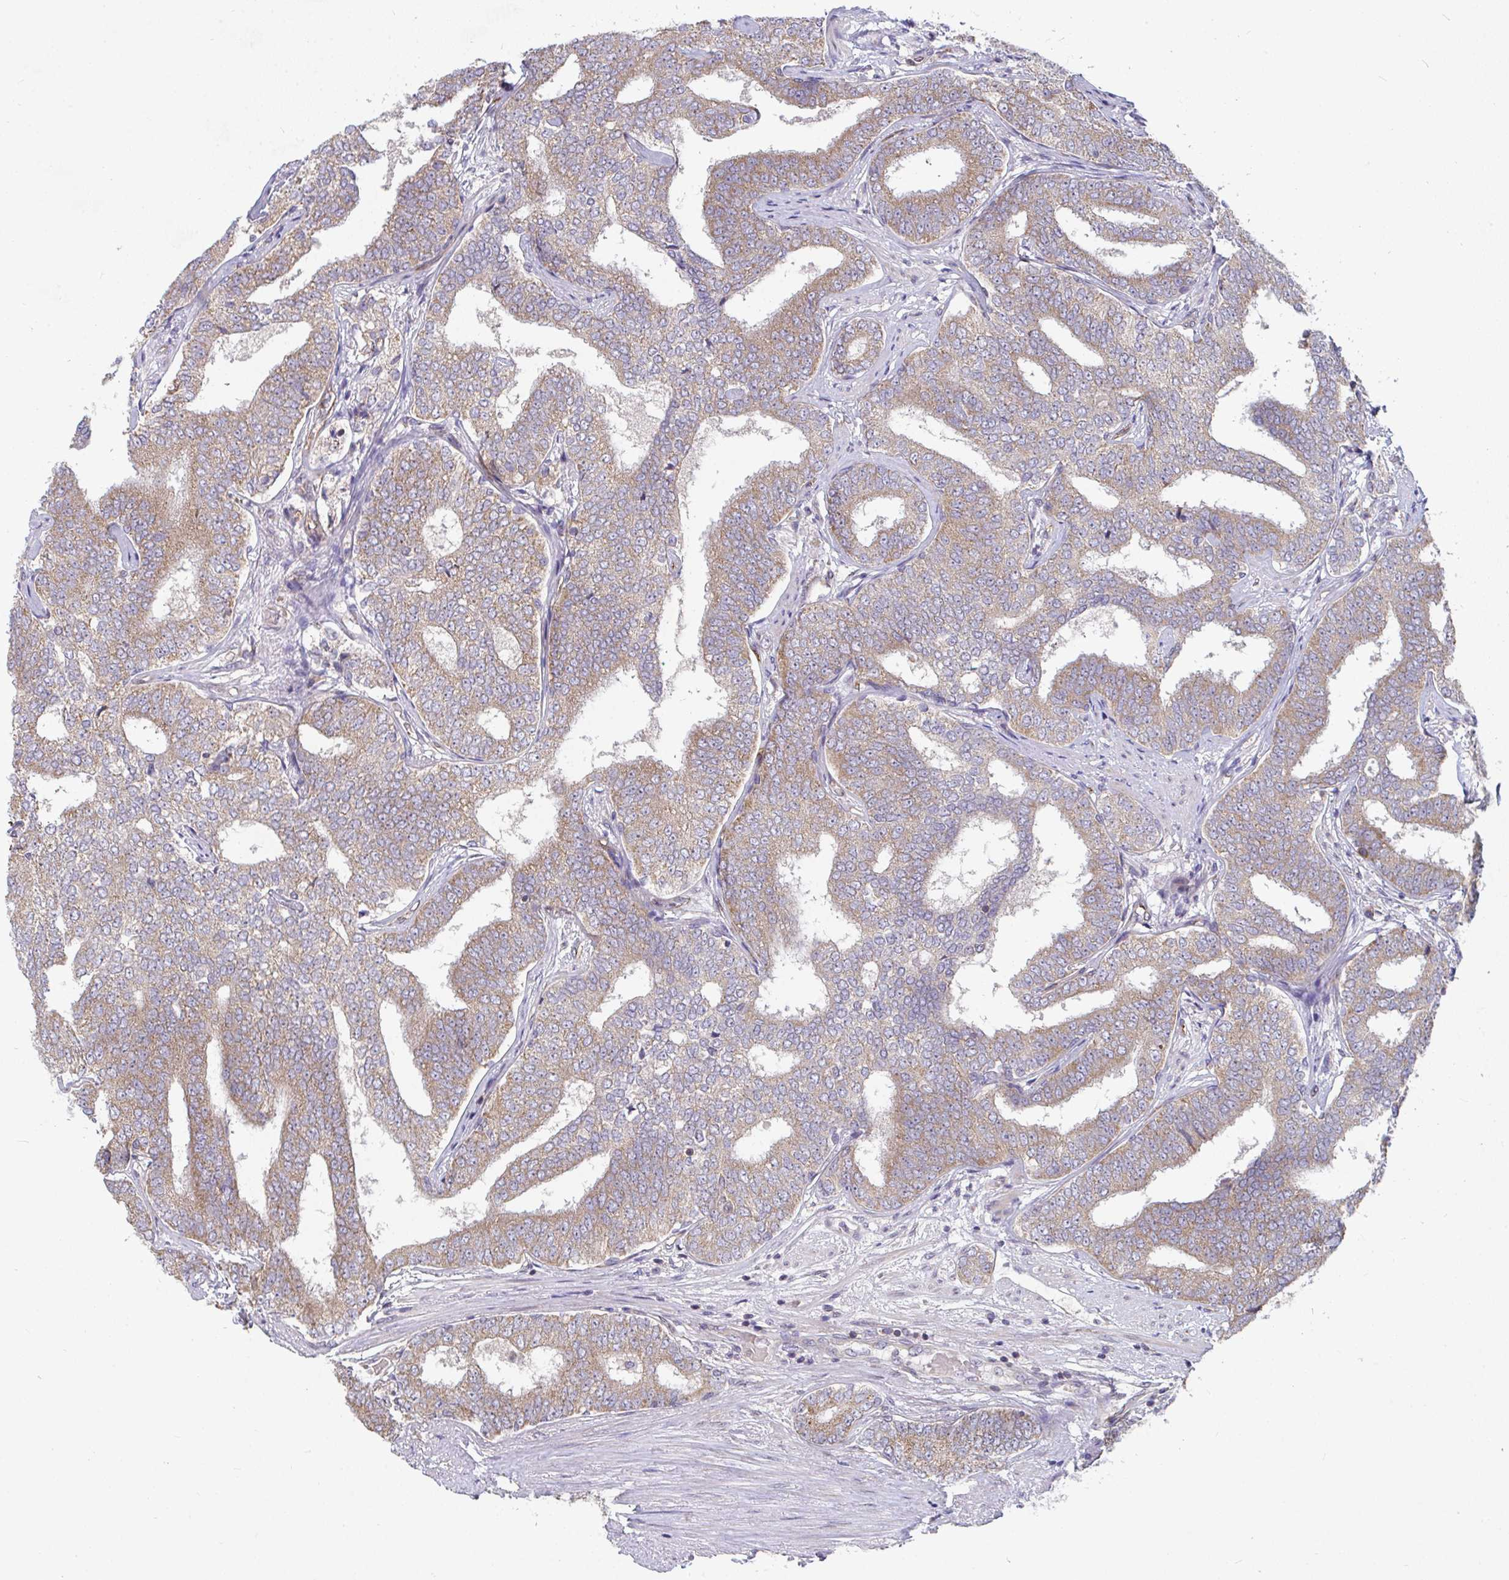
{"staining": {"intensity": "moderate", "quantity": ">75%", "location": "cytoplasmic/membranous"}, "tissue": "prostate cancer", "cell_type": "Tumor cells", "image_type": "cancer", "snomed": [{"axis": "morphology", "description": "Adenocarcinoma, High grade"}, {"axis": "topography", "description": "Prostate"}], "caption": "Immunohistochemistry staining of high-grade adenocarcinoma (prostate), which reveals medium levels of moderate cytoplasmic/membranous expression in about >75% of tumor cells indicating moderate cytoplasmic/membranous protein positivity. The staining was performed using DAB (3,3'-diaminobenzidine) (brown) for protein detection and nuclei were counterstained in hematoxylin (blue).", "gene": "EIF1AD", "patient": {"sex": "male", "age": 72}}